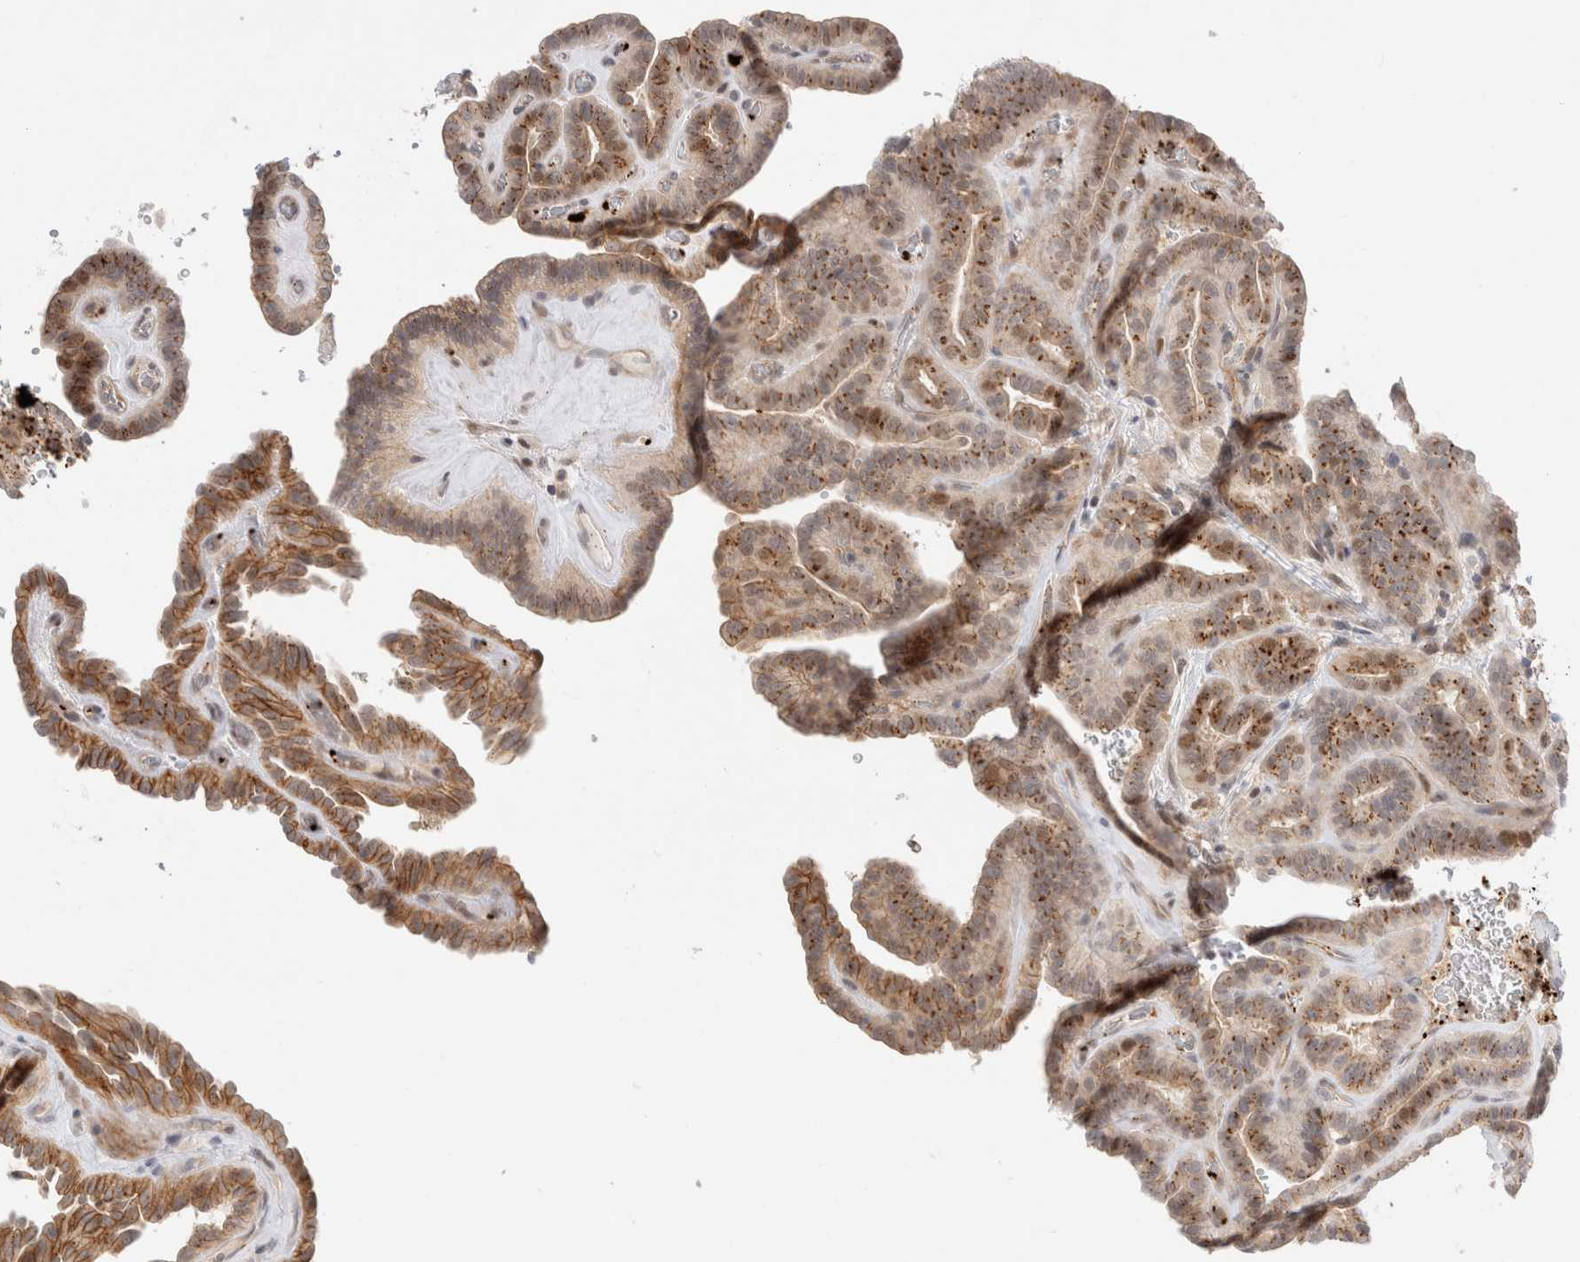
{"staining": {"intensity": "moderate", "quantity": "25%-75%", "location": "cytoplasmic/membranous"}, "tissue": "thyroid cancer", "cell_type": "Tumor cells", "image_type": "cancer", "snomed": [{"axis": "morphology", "description": "Papillary adenocarcinoma, NOS"}, {"axis": "topography", "description": "Thyroid gland"}], "caption": "The image shows a brown stain indicating the presence of a protein in the cytoplasmic/membranous of tumor cells in thyroid papillary adenocarcinoma. (IHC, brightfield microscopy, high magnification).", "gene": "VPS28", "patient": {"sex": "male", "age": 77}}